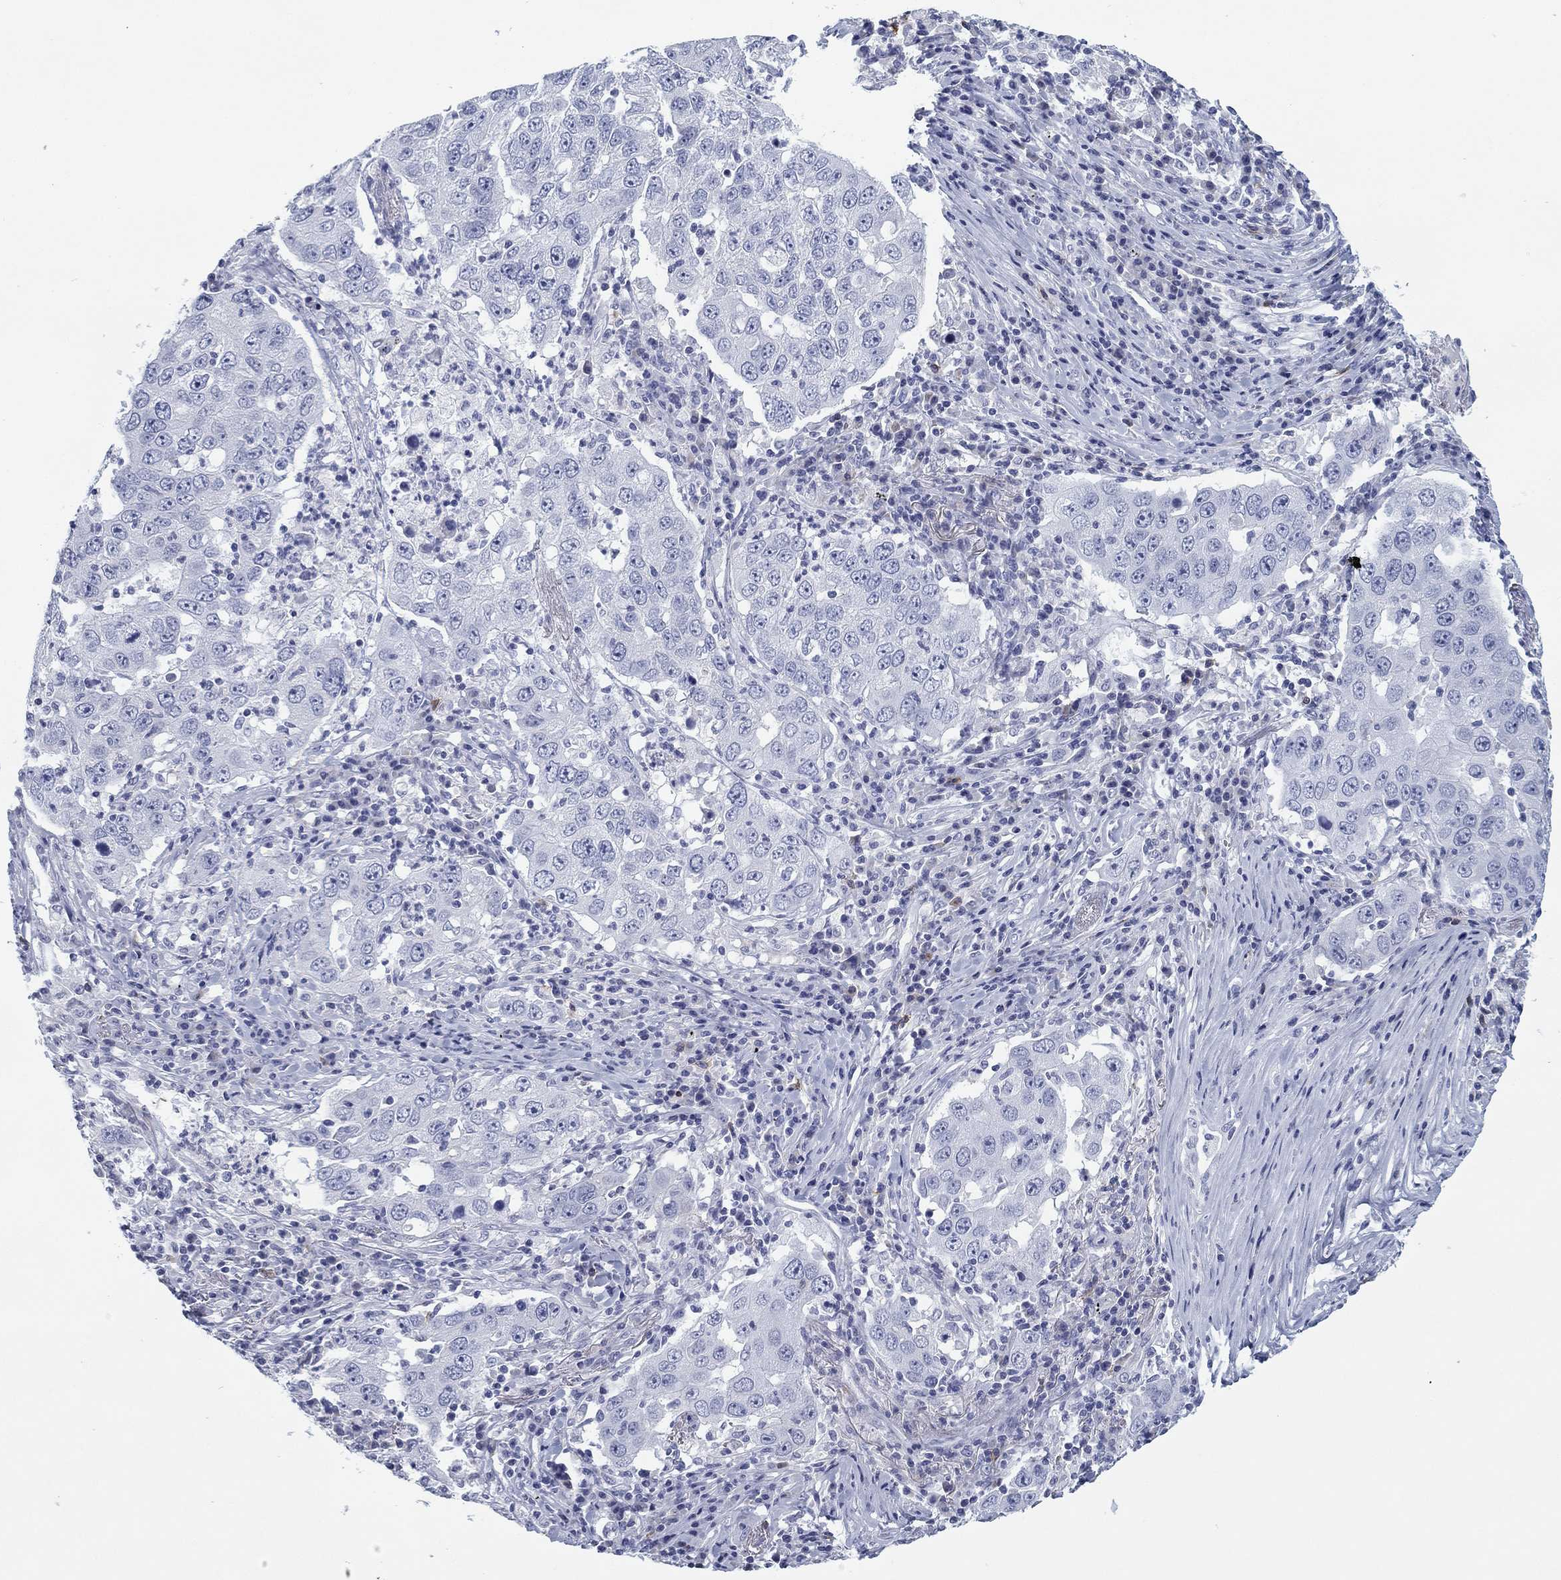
{"staining": {"intensity": "negative", "quantity": "none", "location": "none"}, "tissue": "lung cancer", "cell_type": "Tumor cells", "image_type": "cancer", "snomed": [{"axis": "morphology", "description": "Adenocarcinoma, NOS"}, {"axis": "topography", "description": "Lung"}], "caption": "Immunohistochemistry (IHC) photomicrograph of neoplastic tissue: human lung cancer stained with DAB demonstrates no significant protein positivity in tumor cells. The staining is performed using DAB (3,3'-diaminobenzidine) brown chromogen with nuclei counter-stained in using hematoxylin.", "gene": "CD79B", "patient": {"sex": "male", "age": 73}}